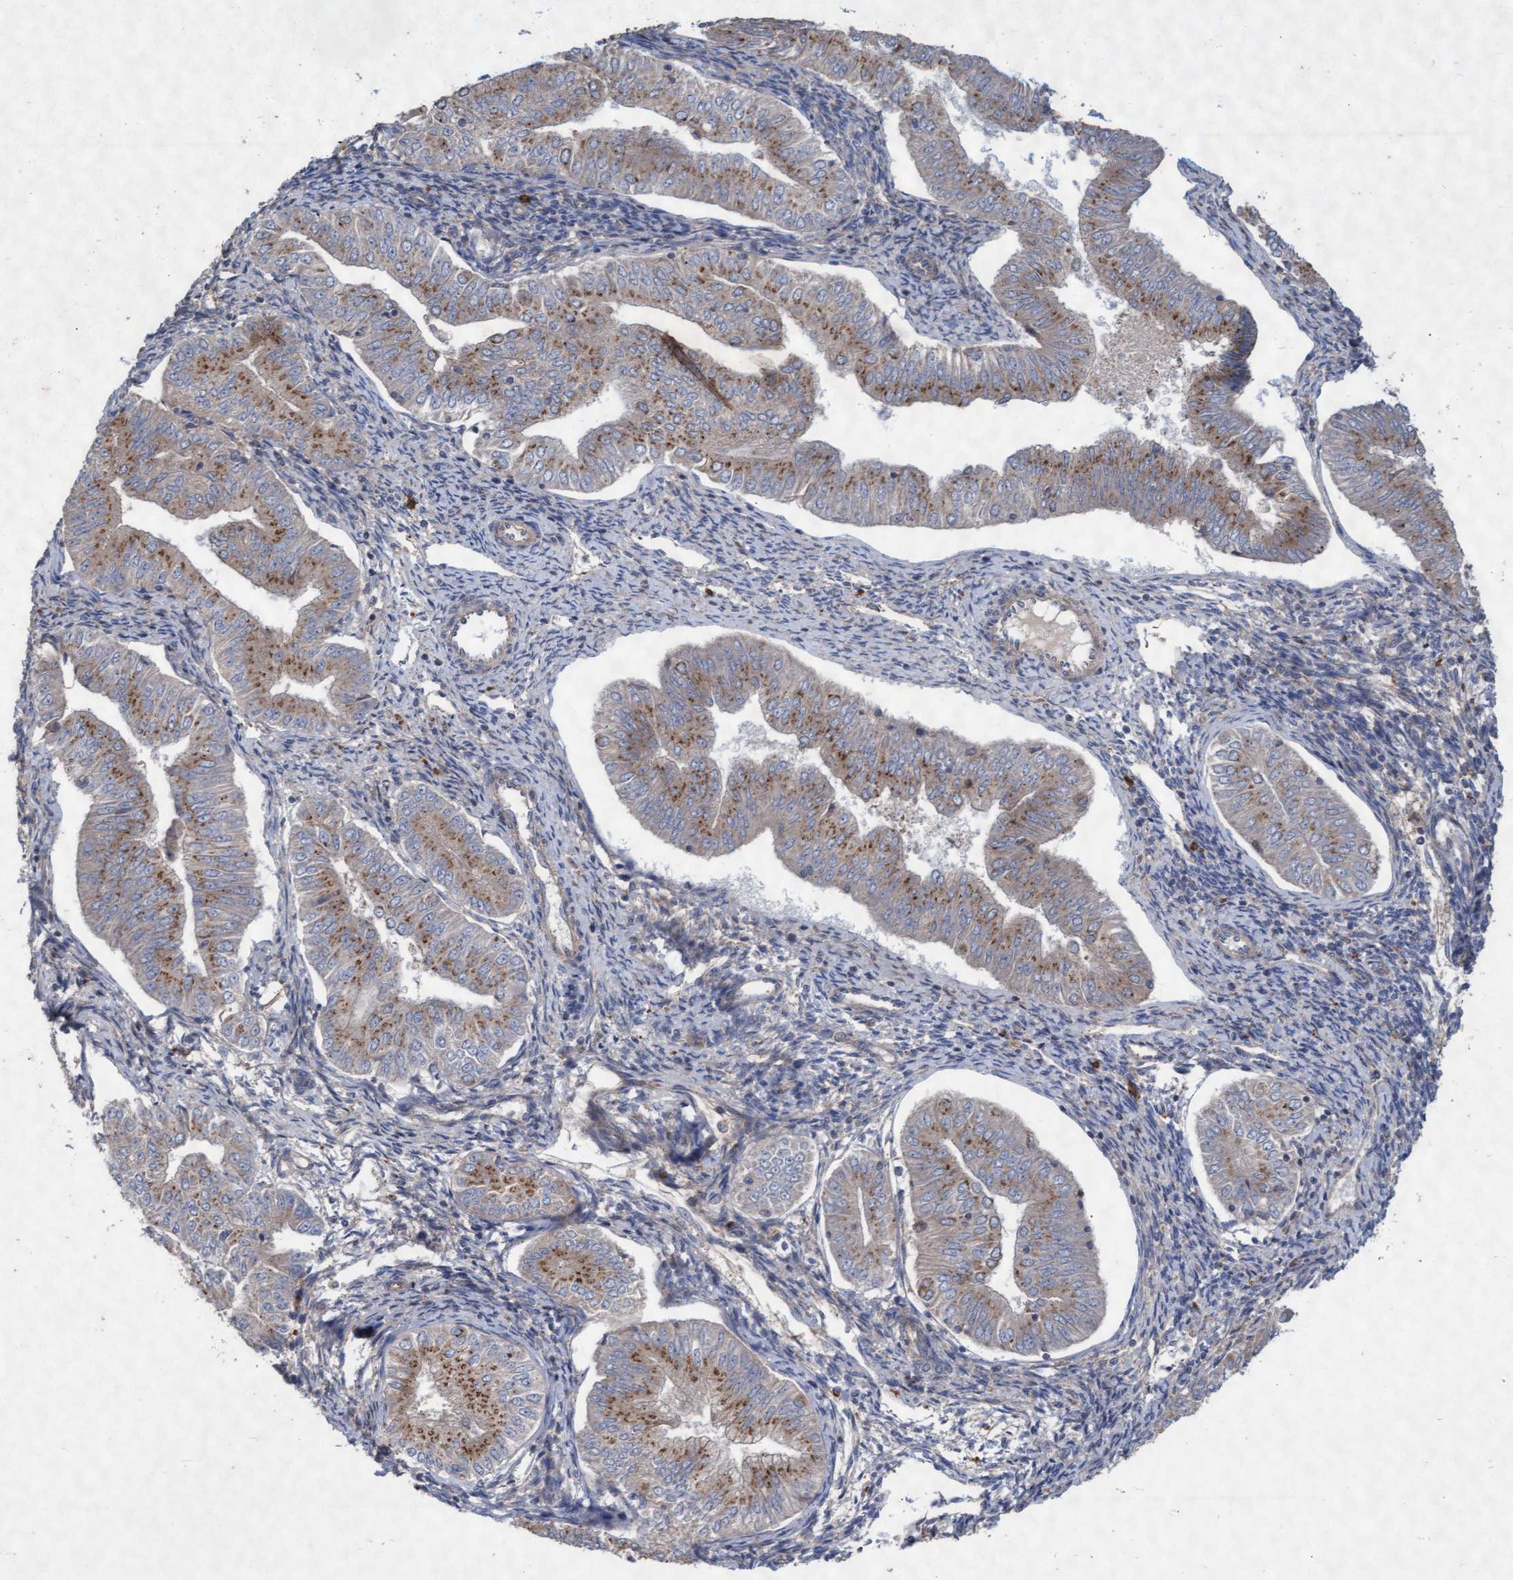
{"staining": {"intensity": "moderate", "quantity": "25%-75%", "location": "cytoplasmic/membranous"}, "tissue": "endometrial cancer", "cell_type": "Tumor cells", "image_type": "cancer", "snomed": [{"axis": "morphology", "description": "Normal tissue, NOS"}, {"axis": "morphology", "description": "Adenocarcinoma, NOS"}, {"axis": "topography", "description": "Endometrium"}], "caption": "The micrograph demonstrates staining of adenocarcinoma (endometrial), revealing moderate cytoplasmic/membranous protein positivity (brown color) within tumor cells.", "gene": "ABCF2", "patient": {"sex": "female", "age": 53}}